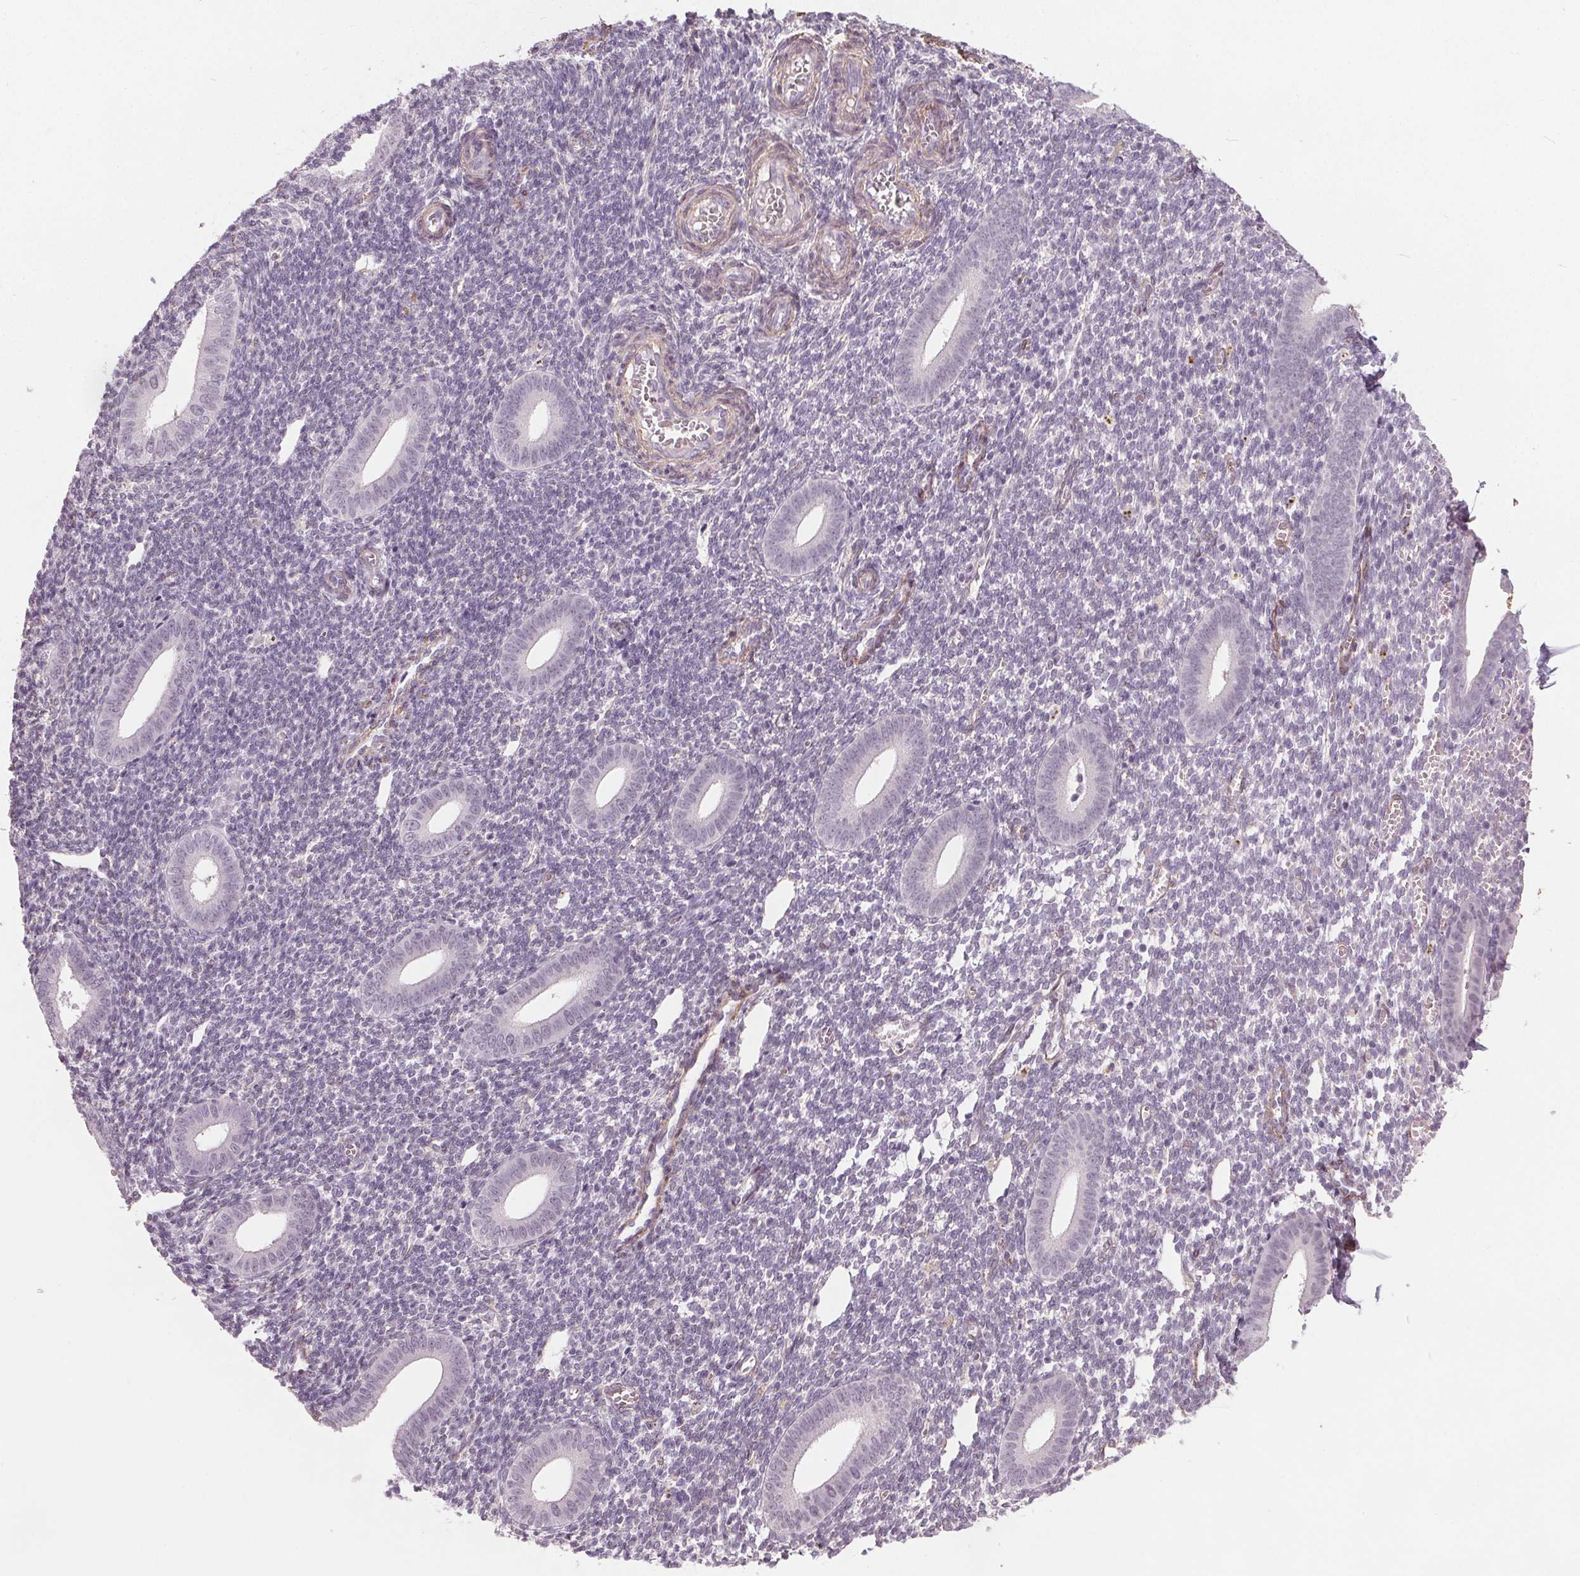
{"staining": {"intensity": "negative", "quantity": "none", "location": "none"}, "tissue": "endometrium", "cell_type": "Cells in endometrial stroma", "image_type": "normal", "snomed": [{"axis": "morphology", "description": "Normal tissue, NOS"}, {"axis": "topography", "description": "Endometrium"}], "caption": "Endometrium was stained to show a protein in brown. There is no significant staining in cells in endometrial stroma. (DAB IHC with hematoxylin counter stain).", "gene": "PKP1", "patient": {"sex": "female", "age": 25}}